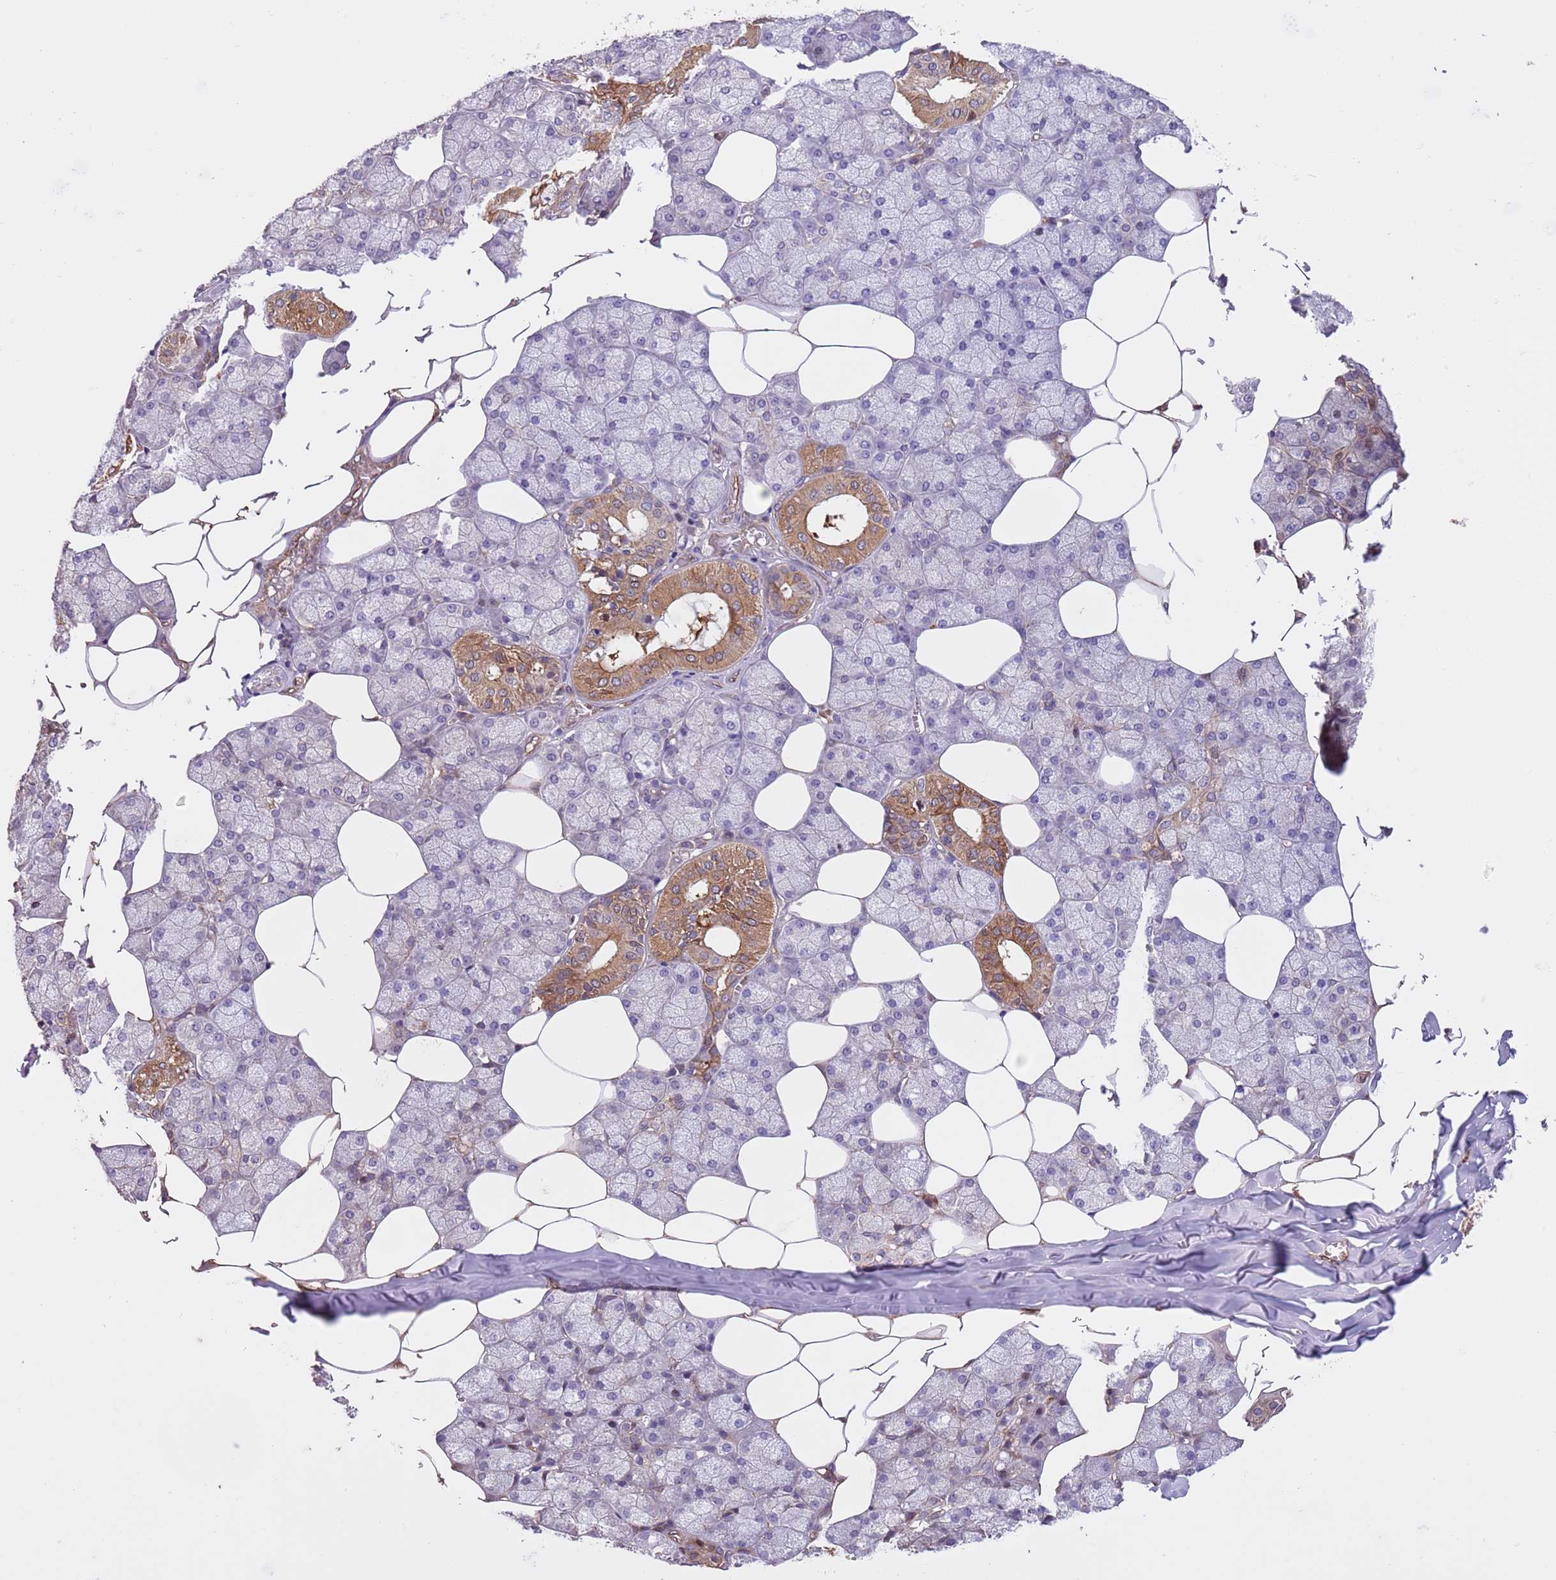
{"staining": {"intensity": "moderate", "quantity": "25%-75%", "location": "cytoplasmic/membranous"}, "tissue": "salivary gland", "cell_type": "Glandular cells", "image_type": "normal", "snomed": [{"axis": "morphology", "description": "Normal tissue, NOS"}, {"axis": "topography", "description": "Salivary gland"}], "caption": "An IHC micrograph of benign tissue is shown. Protein staining in brown shows moderate cytoplasmic/membranous positivity in salivary gland within glandular cells.", "gene": "FAM89B", "patient": {"sex": "male", "age": 62}}